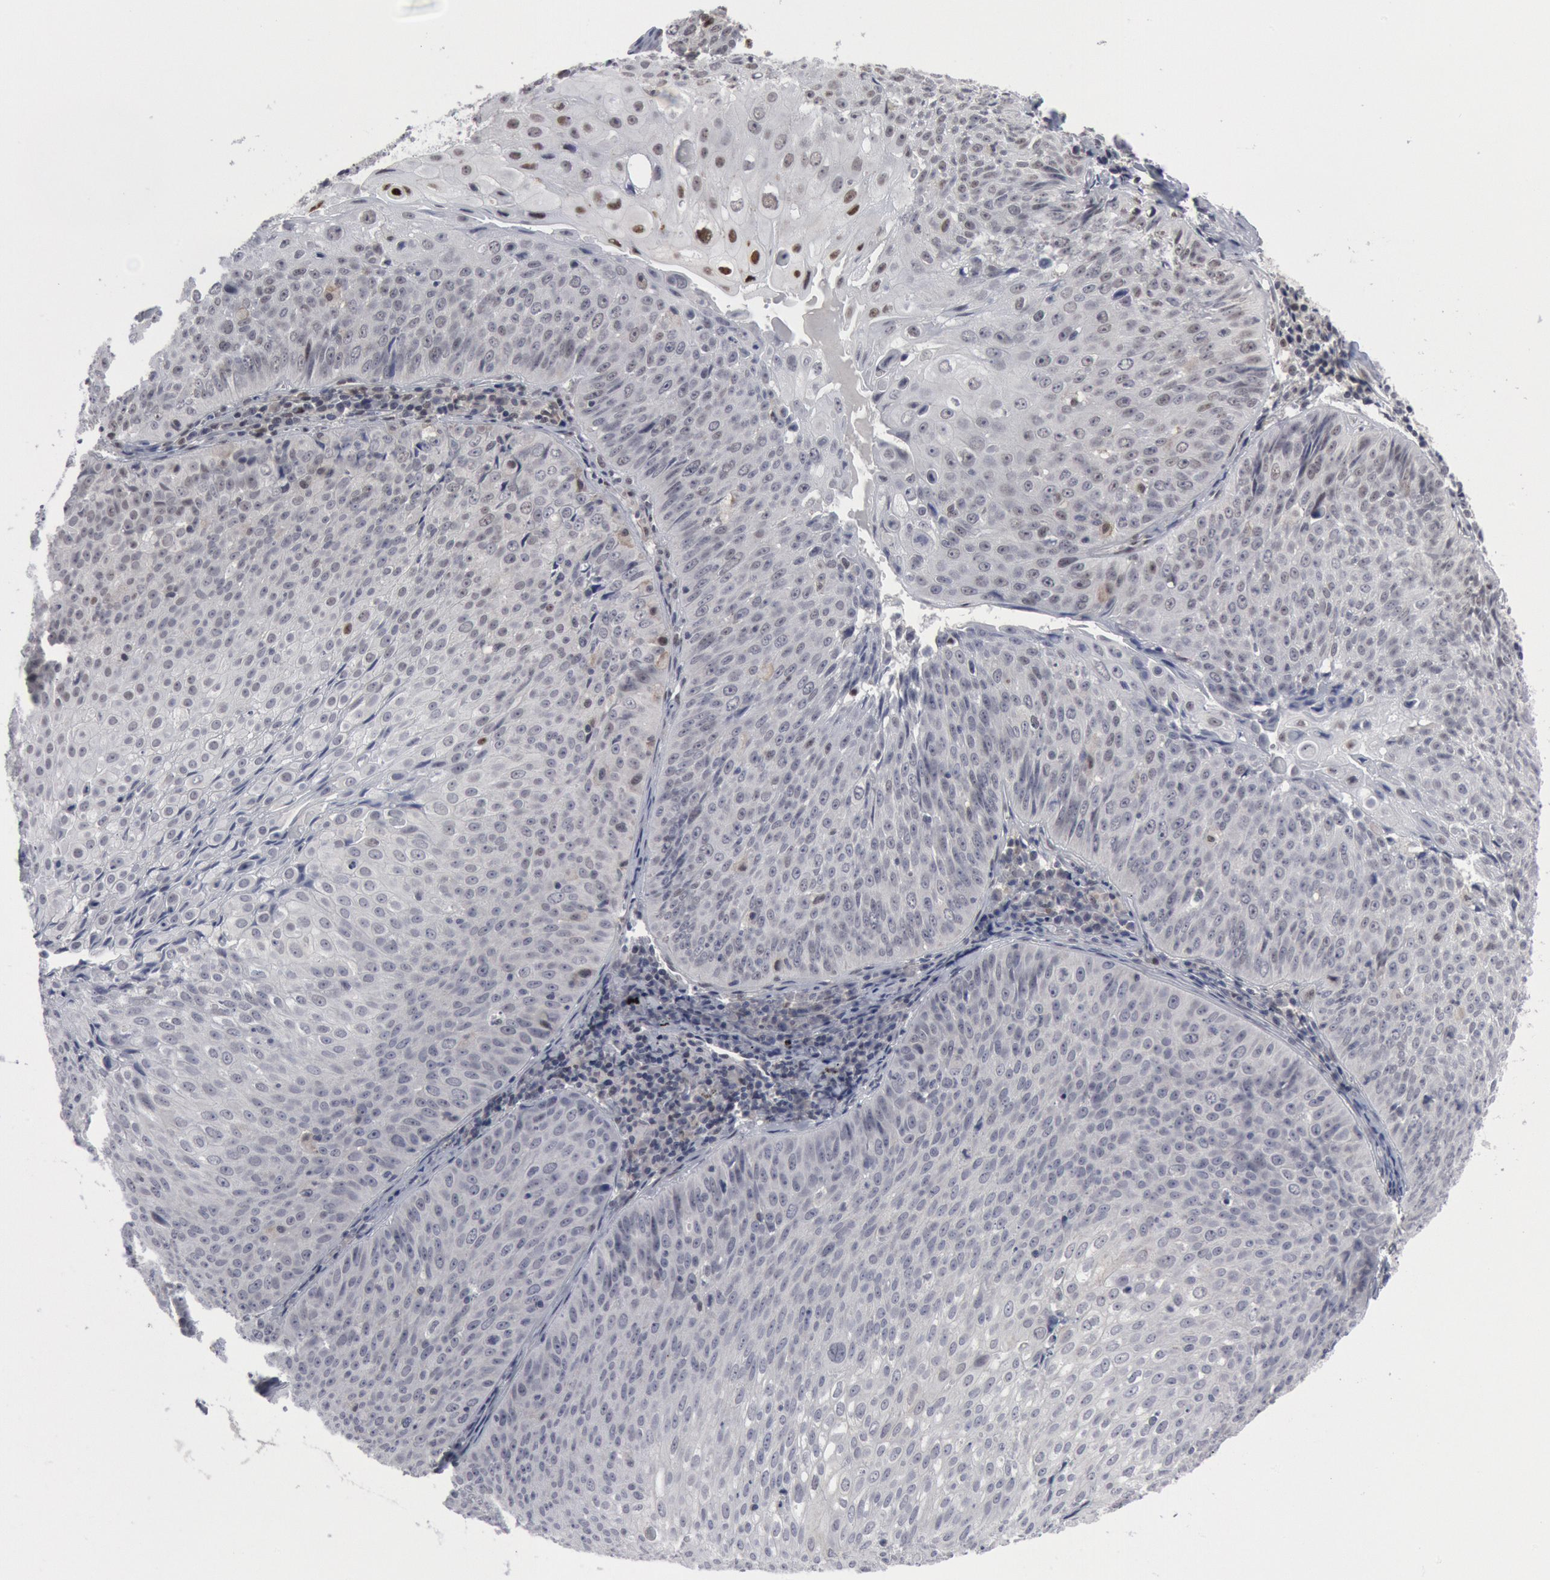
{"staining": {"intensity": "negative", "quantity": "none", "location": "none"}, "tissue": "lung cancer", "cell_type": "Tumor cells", "image_type": "cancer", "snomed": [{"axis": "morphology", "description": "Adenocarcinoma, NOS"}, {"axis": "topography", "description": "Lung"}], "caption": "The micrograph exhibits no staining of tumor cells in adenocarcinoma (lung).", "gene": "FOXO1", "patient": {"sex": "male", "age": 60}}